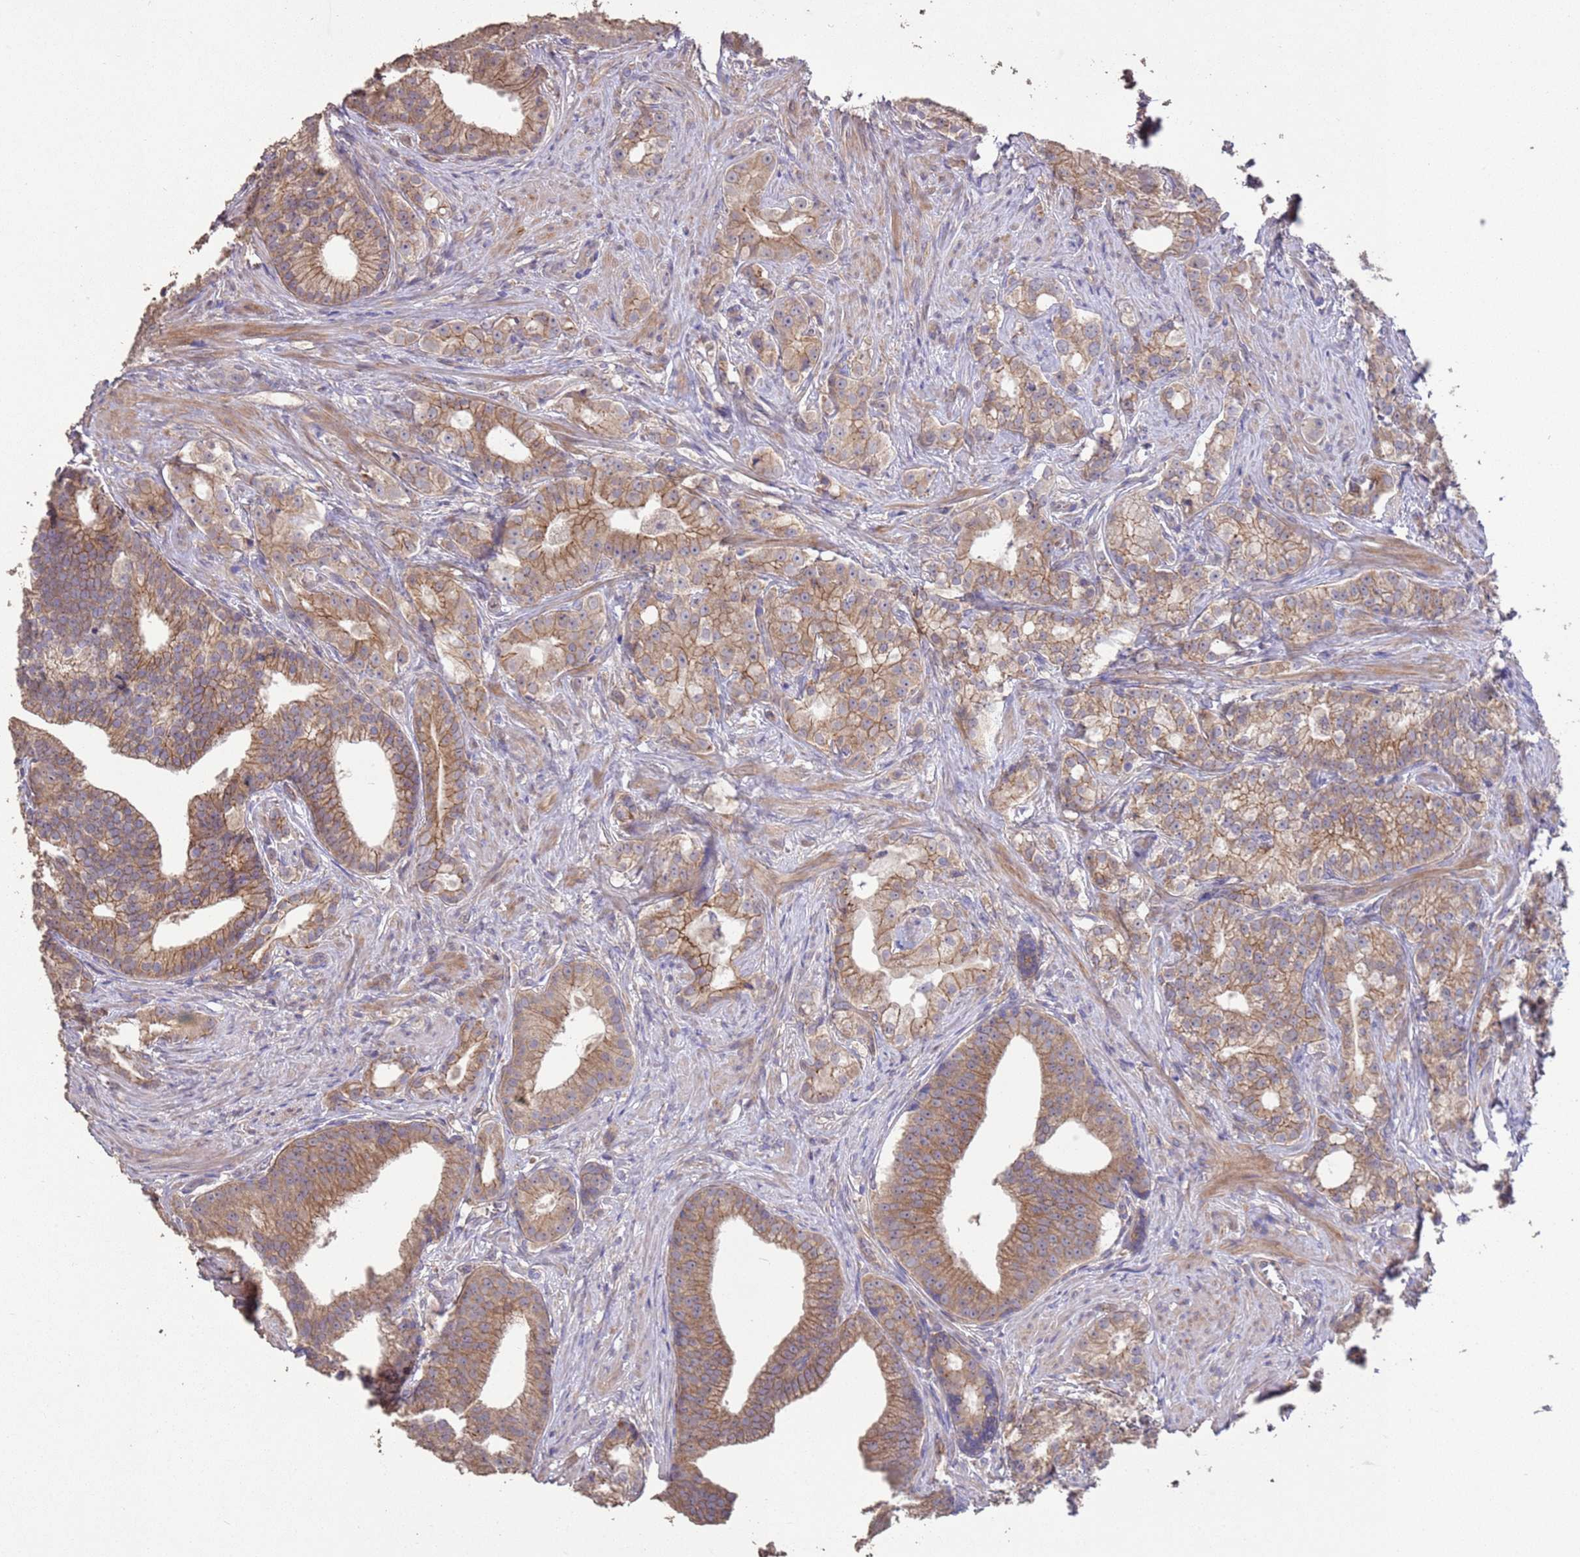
{"staining": {"intensity": "moderate", "quantity": ">75%", "location": "cytoplasmic/membranous"}, "tissue": "prostate cancer", "cell_type": "Tumor cells", "image_type": "cancer", "snomed": [{"axis": "morphology", "description": "Adenocarcinoma, Low grade"}, {"axis": "topography", "description": "Prostate"}], "caption": "There is medium levels of moderate cytoplasmic/membranous staining in tumor cells of adenocarcinoma (low-grade) (prostate), as demonstrated by immunohistochemical staining (brown color).", "gene": "SLC9B2", "patient": {"sex": "male", "age": 71}}